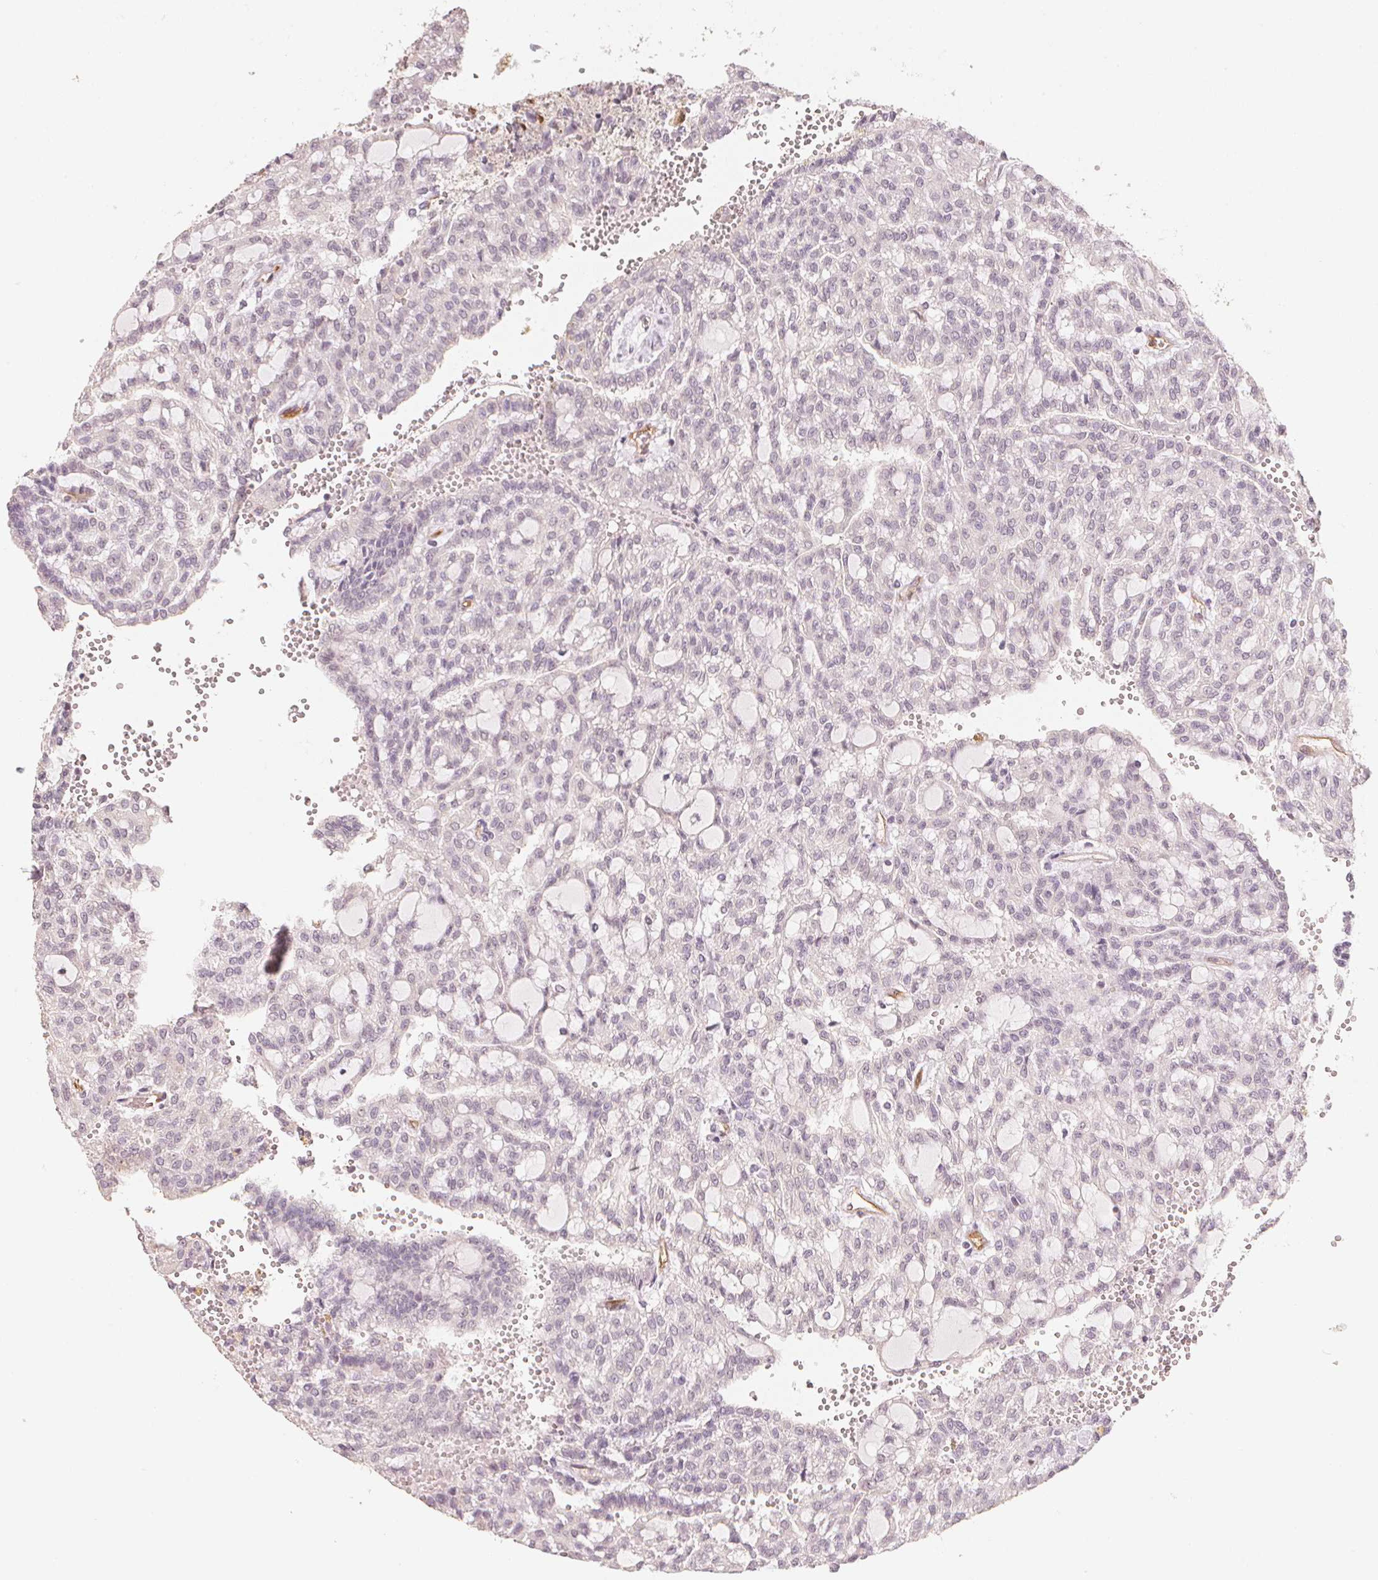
{"staining": {"intensity": "negative", "quantity": "none", "location": "none"}, "tissue": "renal cancer", "cell_type": "Tumor cells", "image_type": "cancer", "snomed": [{"axis": "morphology", "description": "Adenocarcinoma, NOS"}, {"axis": "topography", "description": "Kidney"}], "caption": "Immunohistochemistry (IHC) histopathology image of neoplastic tissue: renal cancer stained with DAB (3,3'-diaminobenzidine) exhibits no significant protein staining in tumor cells. Brightfield microscopy of IHC stained with DAB (brown) and hematoxylin (blue), captured at high magnification.", "gene": "CIB1", "patient": {"sex": "male", "age": 63}}